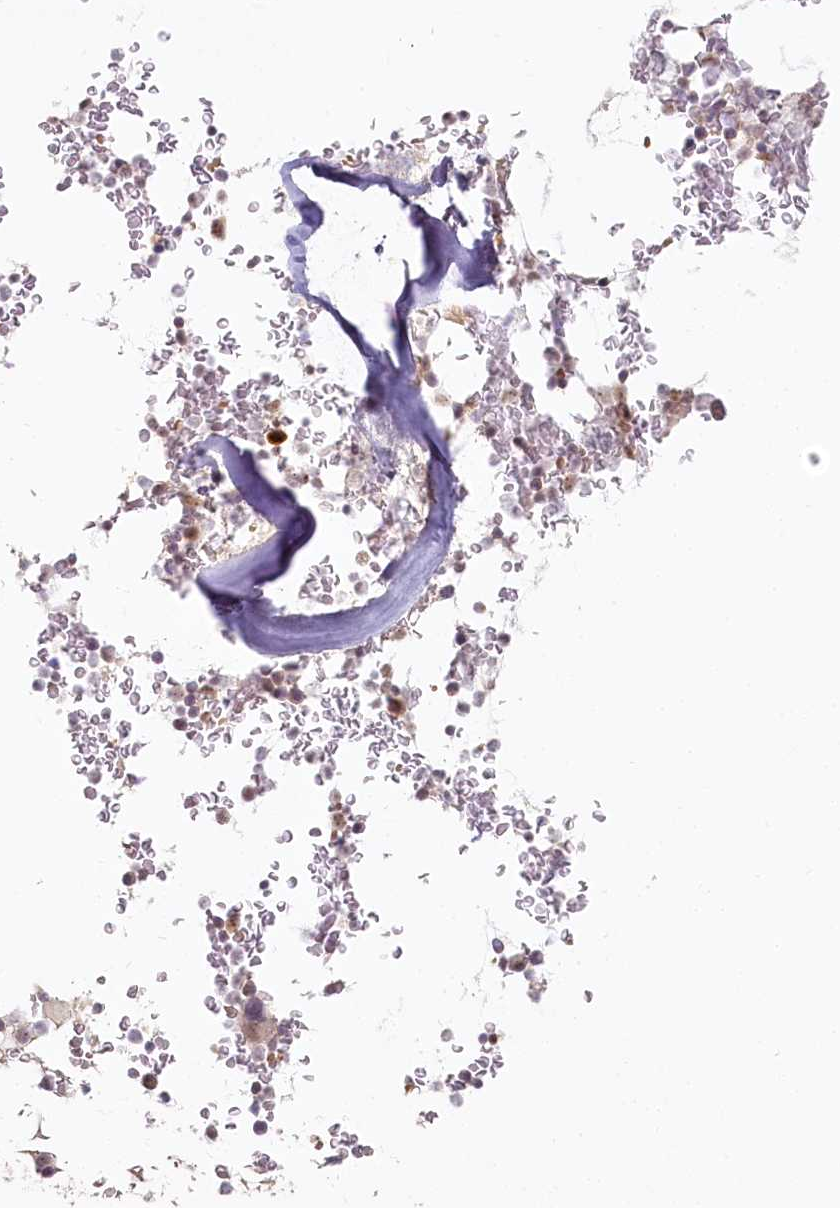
{"staining": {"intensity": "weak", "quantity": "<25%", "location": "nuclear"}, "tissue": "bone marrow", "cell_type": "Hematopoietic cells", "image_type": "normal", "snomed": [{"axis": "morphology", "description": "Normal tissue, NOS"}, {"axis": "topography", "description": "Bone marrow"}], "caption": "A photomicrograph of bone marrow stained for a protein displays no brown staining in hematopoietic cells.", "gene": "EXOSC7", "patient": {"sex": "male", "age": 58}}